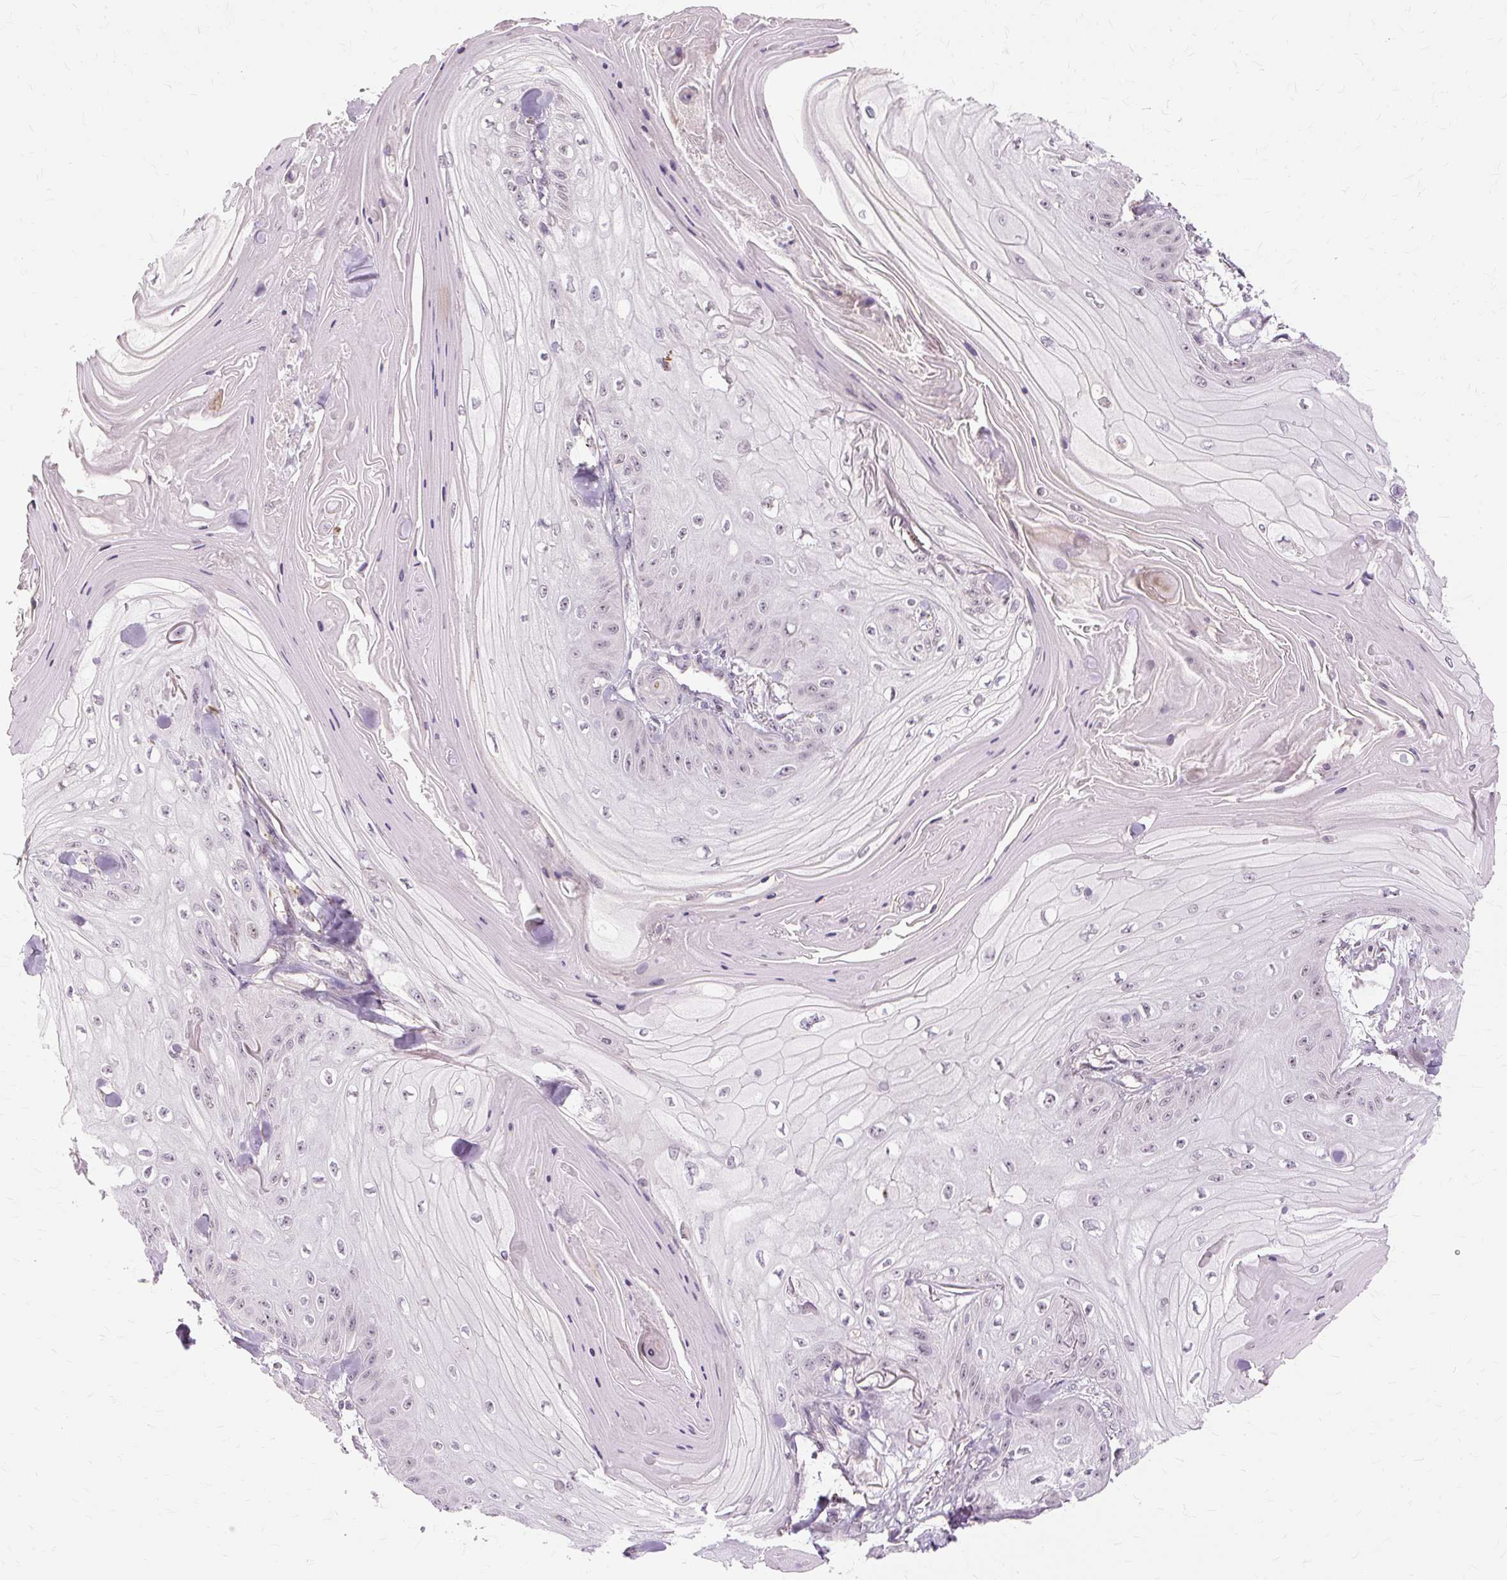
{"staining": {"intensity": "weak", "quantity": "<25%", "location": "nuclear"}, "tissue": "skin cancer", "cell_type": "Tumor cells", "image_type": "cancer", "snomed": [{"axis": "morphology", "description": "Squamous cell carcinoma, NOS"}, {"axis": "topography", "description": "Skin"}], "caption": "Protein analysis of skin squamous cell carcinoma reveals no significant positivity in tumor cells.", "gene": "MMACHC", "patient": {"sex": "male", "age": 74}}